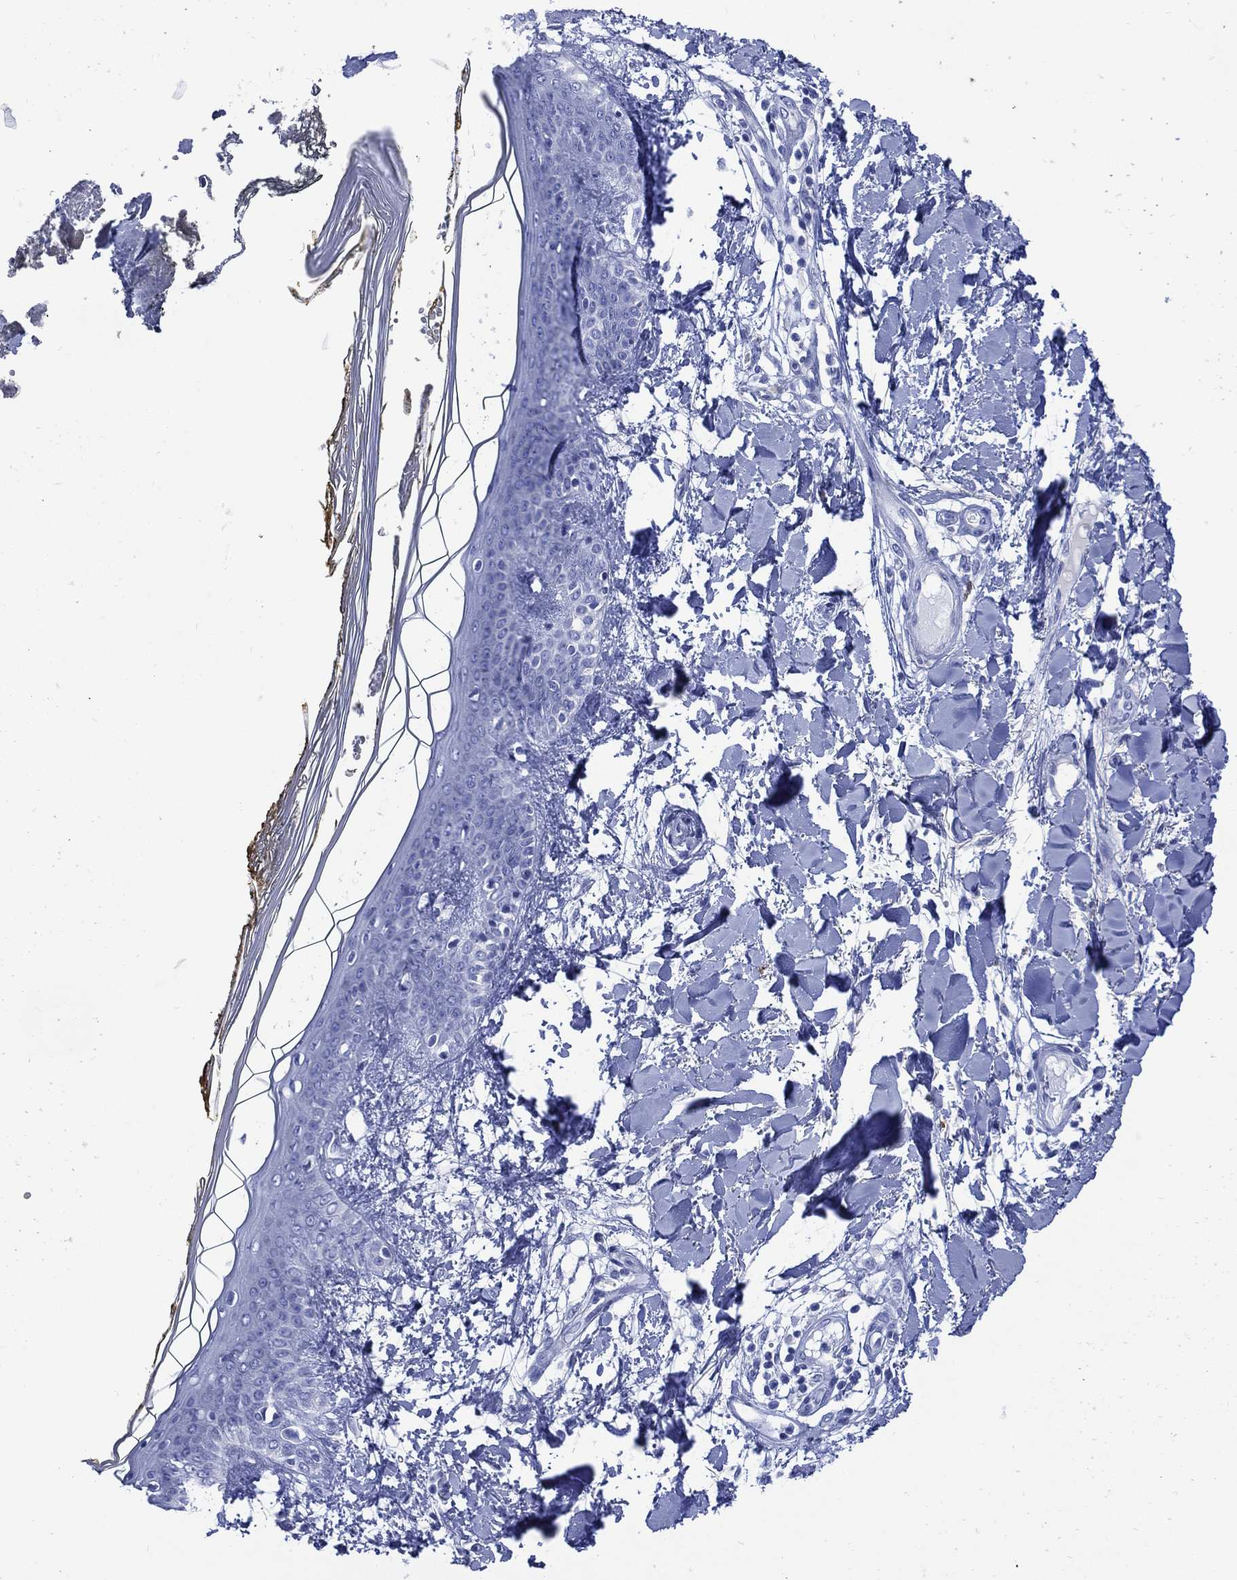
{"staining": {"intensity": "negative", "quantity": "none", "location": "none"}, "tissue": "skin", "cell_type": "Fibroblasts", "image_type": "normal", "snomed": [{"axis": "morphology", "description": "Normal tissue, NOS"}, {"axis": "topography", "description": "Skin"}], "caption": "Fibroblasts are negative for brown protein staining in unremarkable skin. Nuclei are stained in blue.", "gene": "SHCBP1L", "patient": {"sex": "female", "age": 34}}